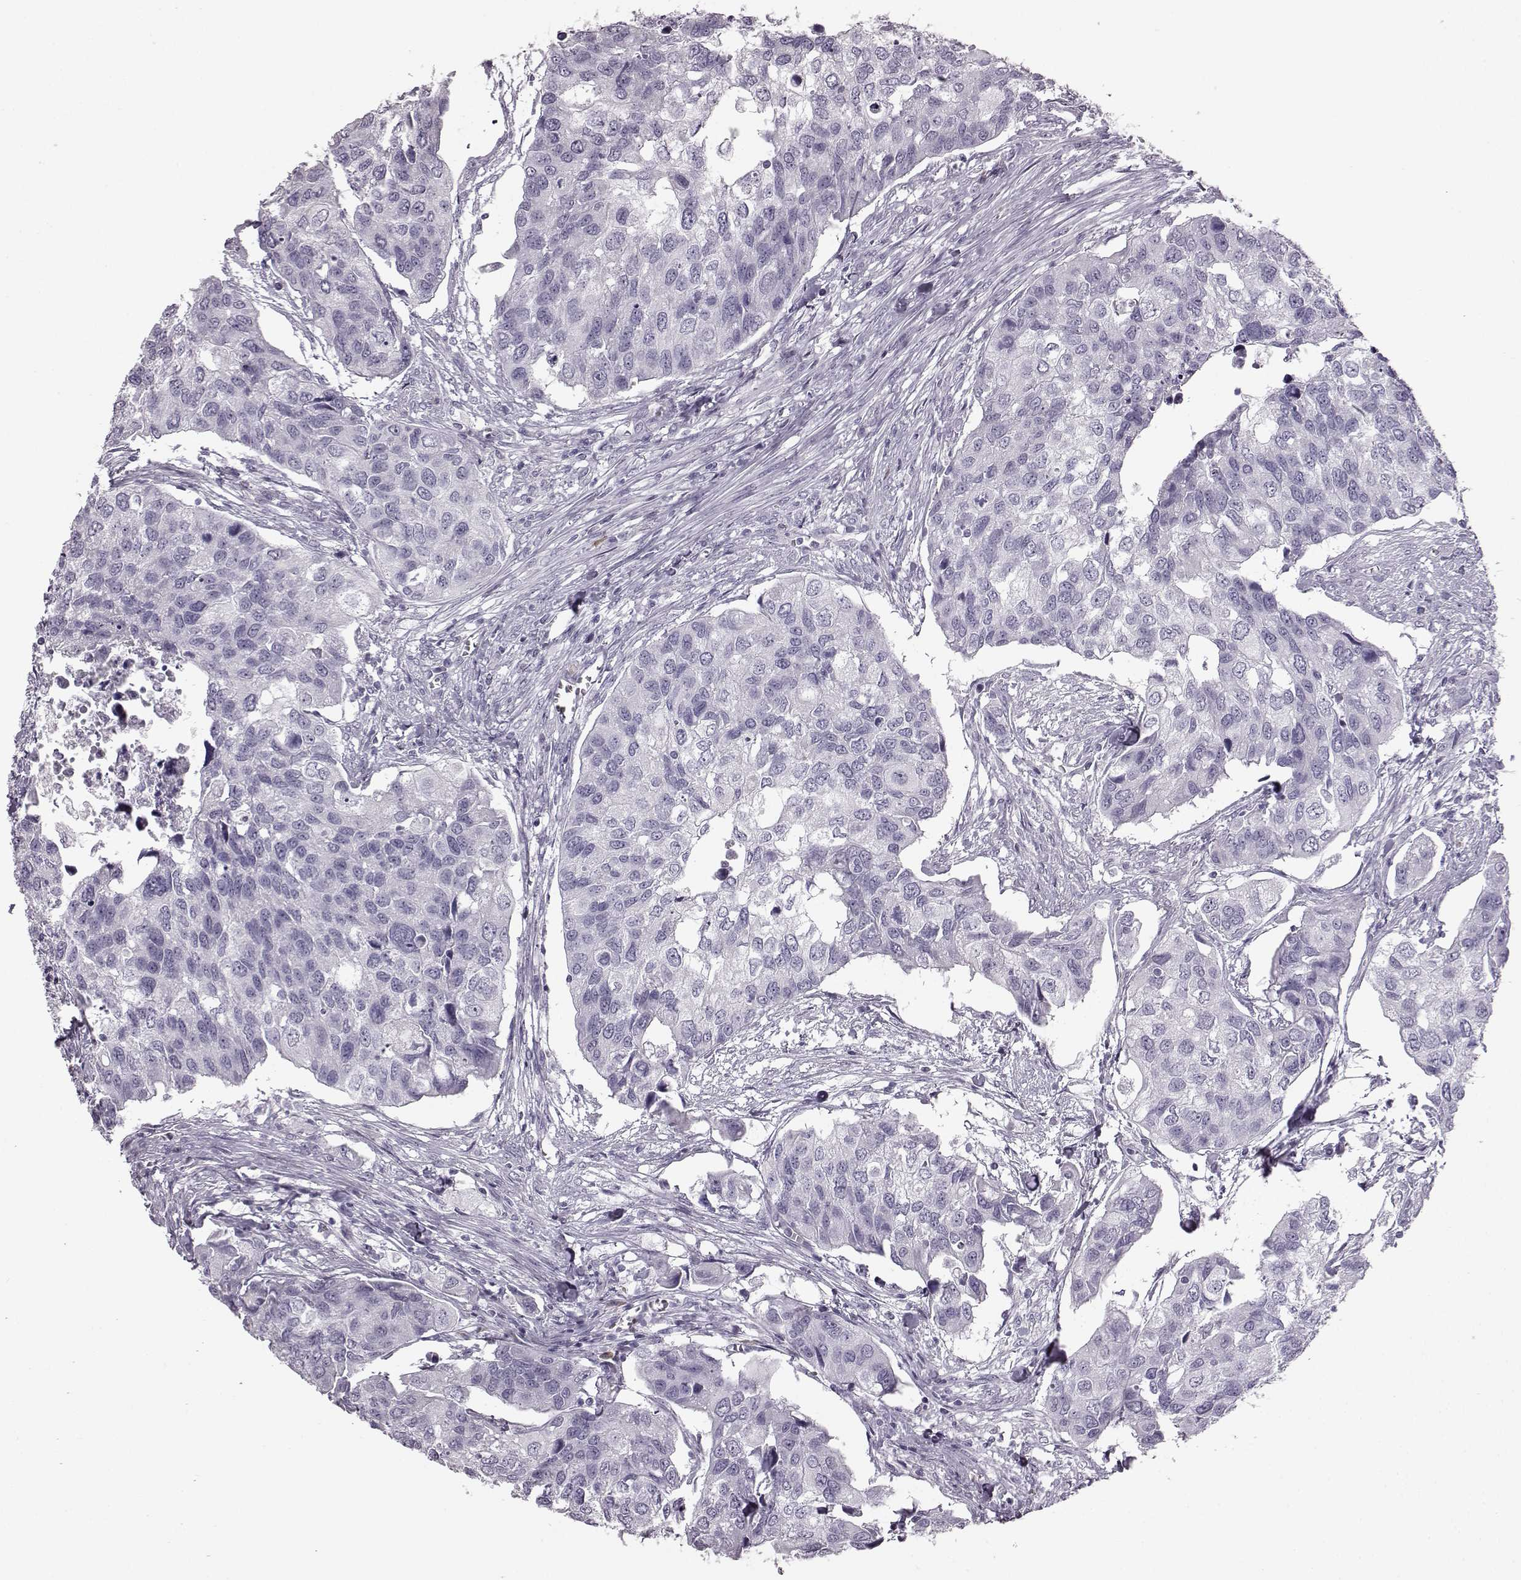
{"staining": {"intensity": "negative", "quantity": "none", "location": "none"}, "tissue": "urothelial cancer", "cell_type": "Tumor cells", "image_type": "cancer", "snomed": [{"axis": "morphology", "description": "Urothelial carcinoma, High grade"}, {"axis": "topography", "description": "Urinary bladder"}], "caption": "An immunohistochemistry (IHC) image of urothelial cancer is shown. There is no staining in tumor cells of urothelial cancer.", "gene": "JSRP1", "patient": {"sex": "male", "age": 60}}